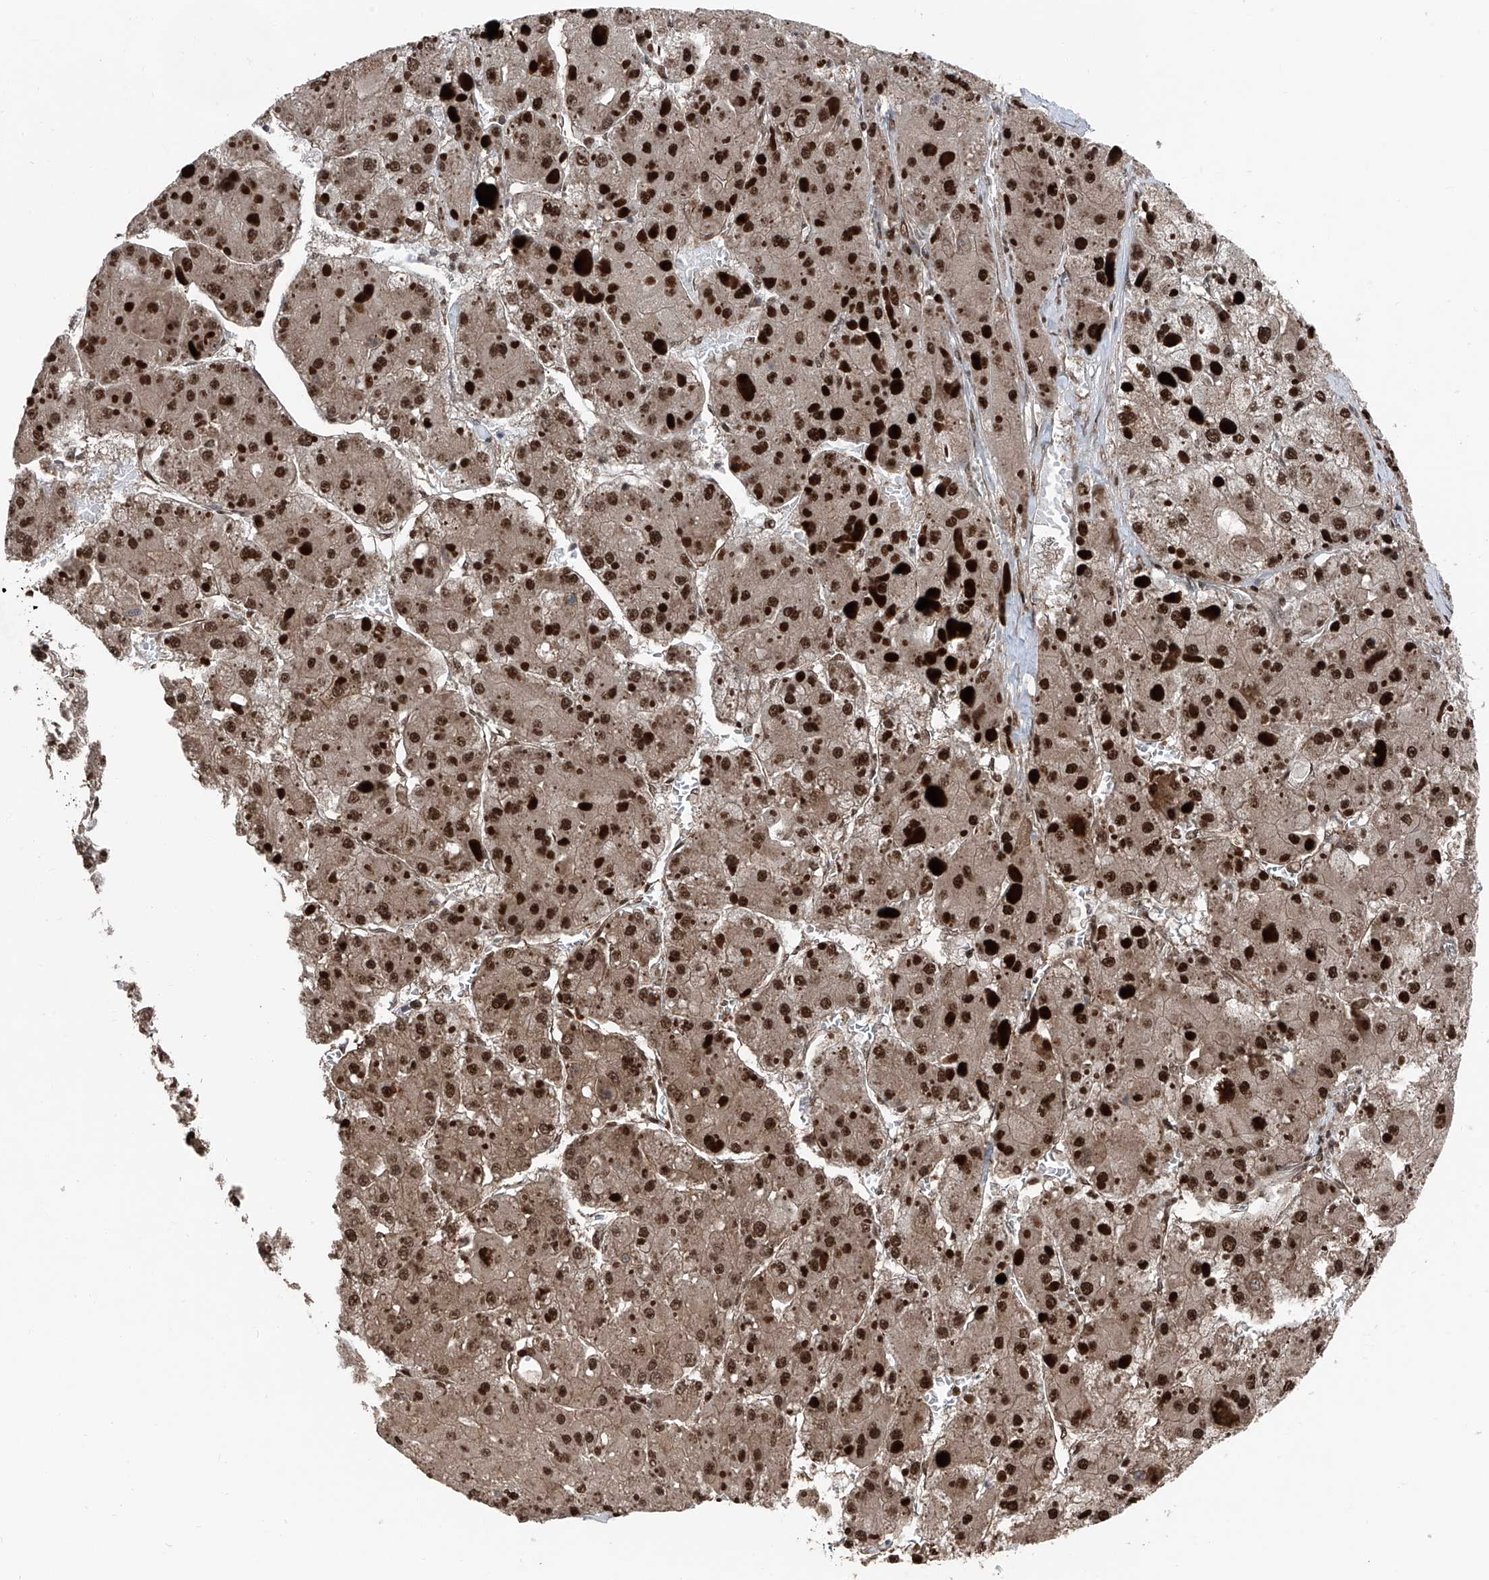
{"staining": {"intensity": "strong", "quantity": ">75%", "location": "nuclear"}, "tissue": "liver cancer", "cell_type": "Tumor cells", "image_type": "cancer", "snomed": [{"axis": "morphology", "description": "Carcinoma, Hepatocellular, NOS"}, {"axis": "topography", "description": "Liver"}], "caption": "Strong nuclear protein staining is seen in about >75% of tumor cells in liver hepatocellular carcinoma.", "gene": "FKBP5", "patient": {"sex": "female", "age": 73}}